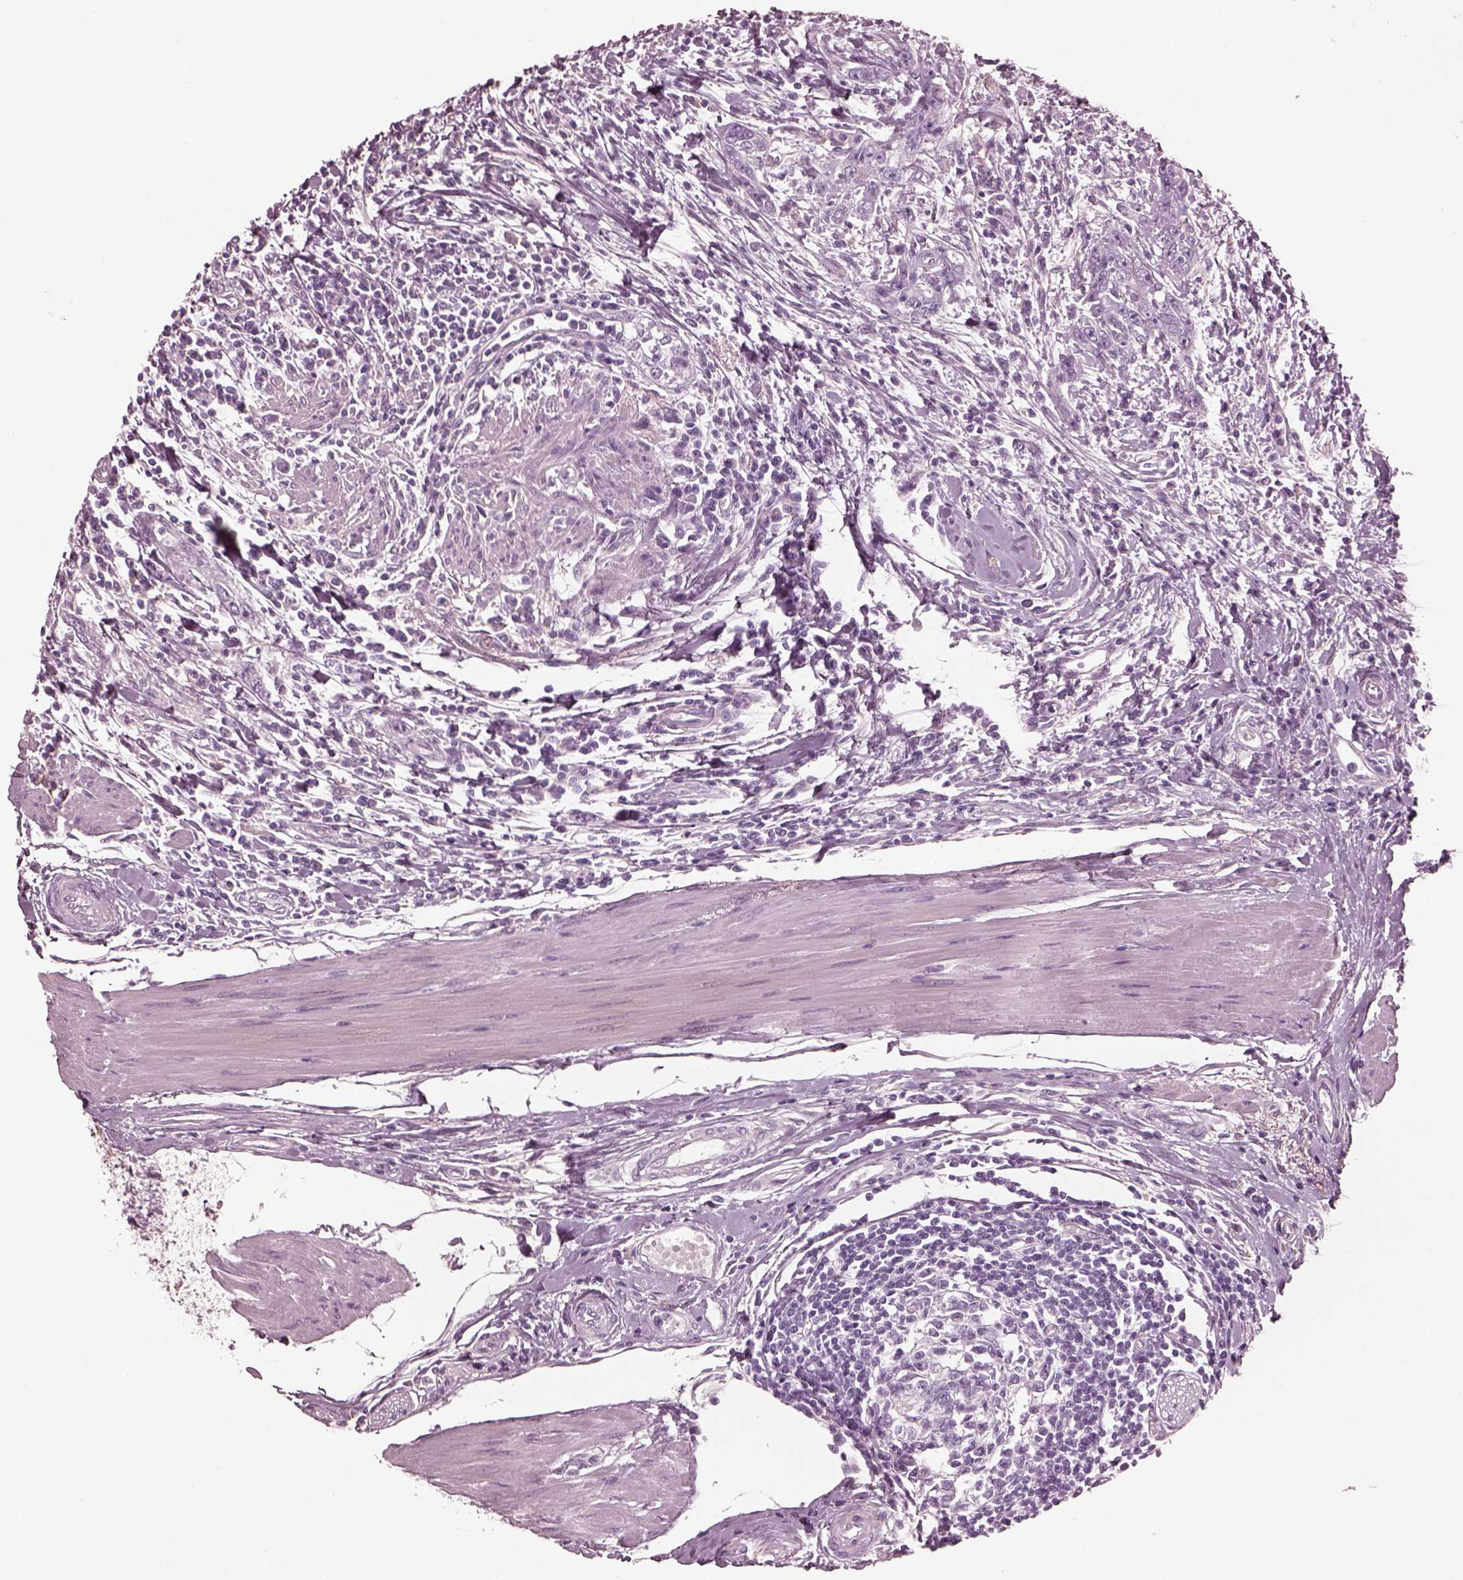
{"staining": {"intensity": "negative", "quantity": "none", "location": "none"}, "tissue": "urothelial cancer", "cell_type": "Tumor cells", "image_type": "cancer", "snomed": [{"axis": "morphology", "description": "Urothelial carcinoma, High grade"}, {"axis": "topography", "description": "Urinary bladder"}], "caption": "Immunohistochemistry (IHC) histopathology image of urothelial cancer stained for a protein (brown), which demonstrates no expression in tumor cells.", "gene": "CGA", "patient": {"sex": "male", "age": 83}}